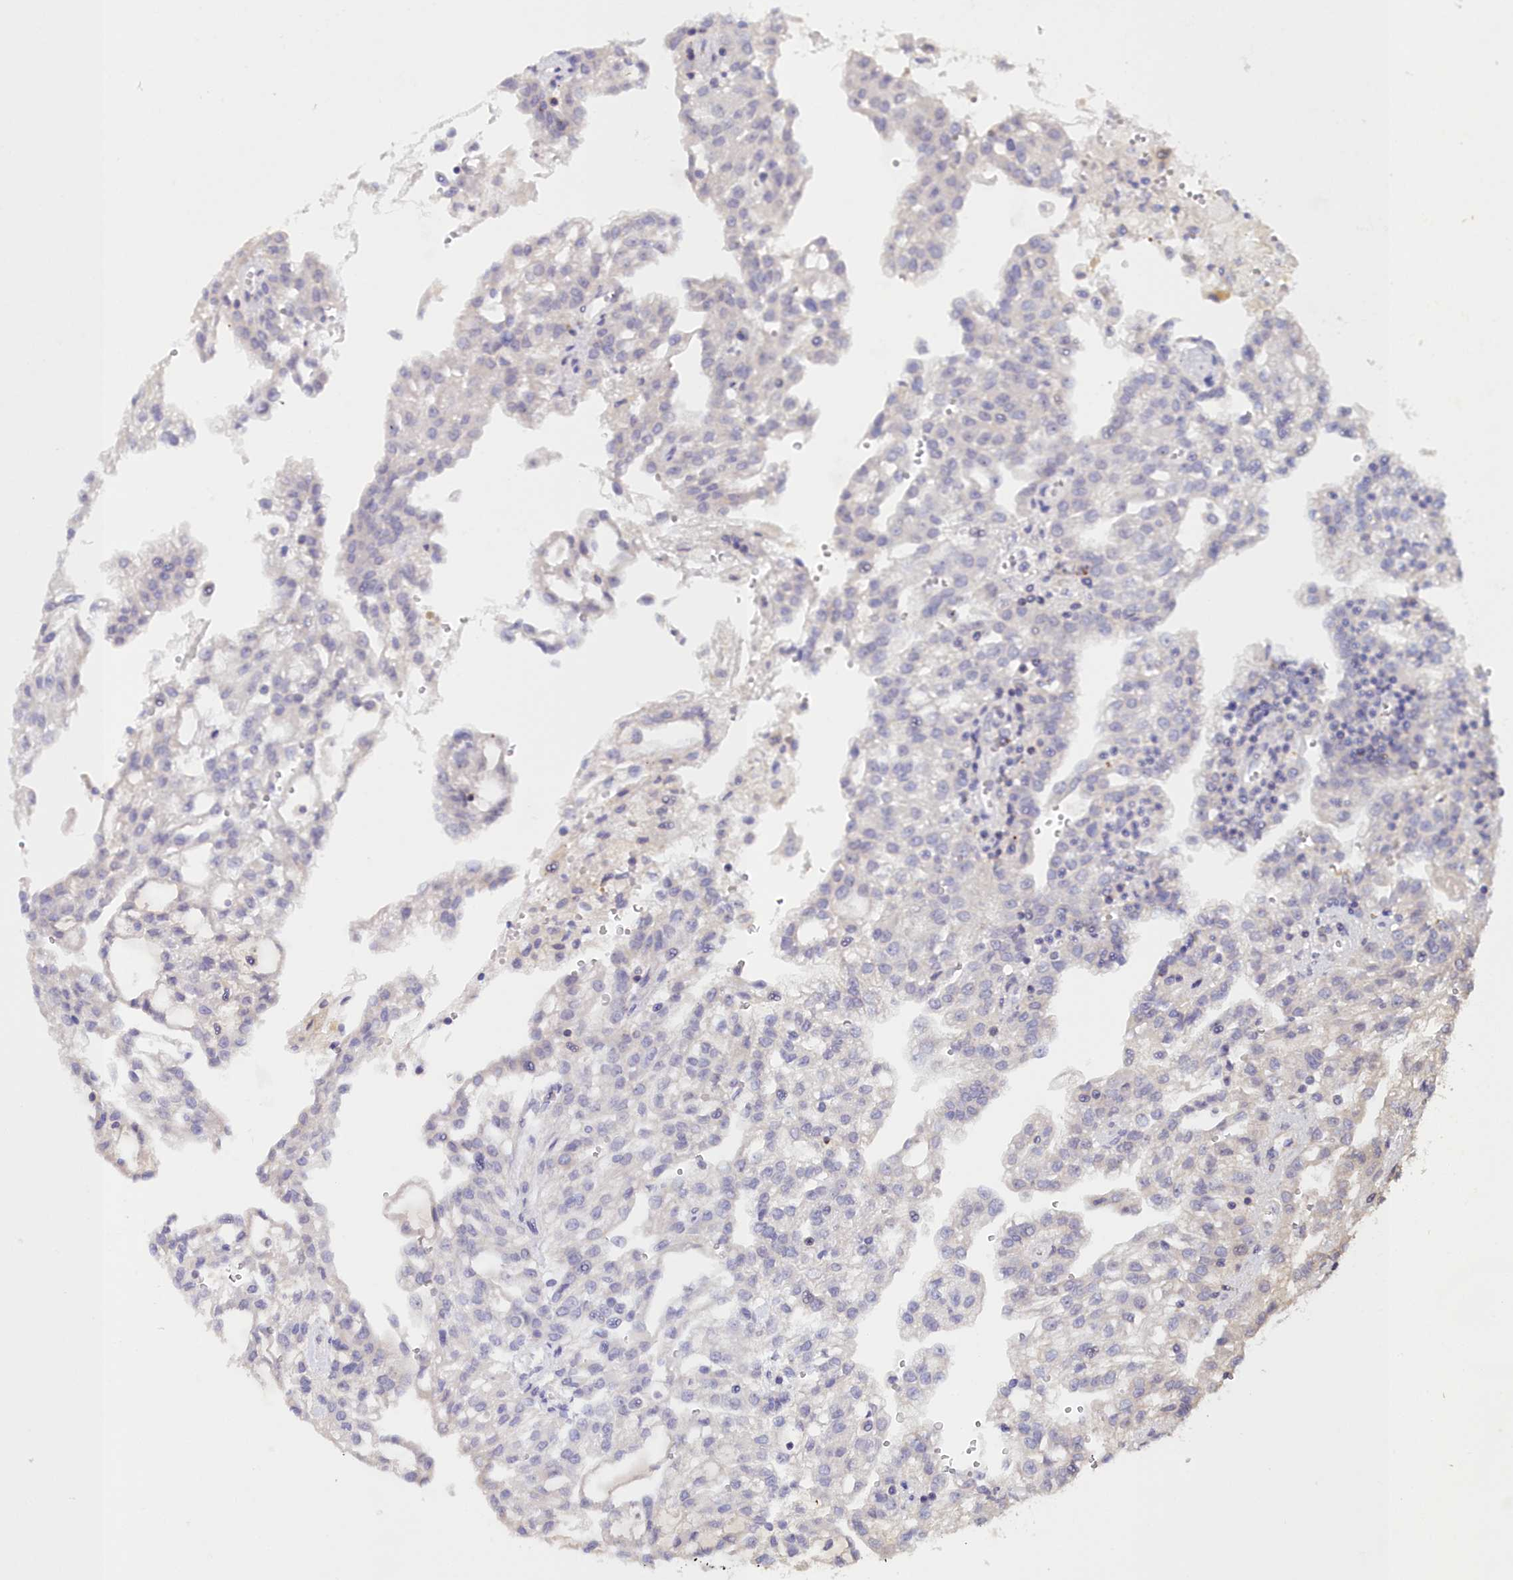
{"staining": {"intensity": "negative", "quantity": "none", "location": "none"}, "tissue": "renal cancer", "cell_type": "Tumor cells", "image_type": "cancer", "snomed": [{"axis": "morphology", "description": "Adenocarcinoma, NOS"}, {"axis": "topography", "description": "Kidney"}], "caption": "Renal adenocarcinoma was stained to show a protein in brown. There is no significant expression in tumor cells.", "gene": "NEURL4", "patient": {"sex": "male", "age": 63}}